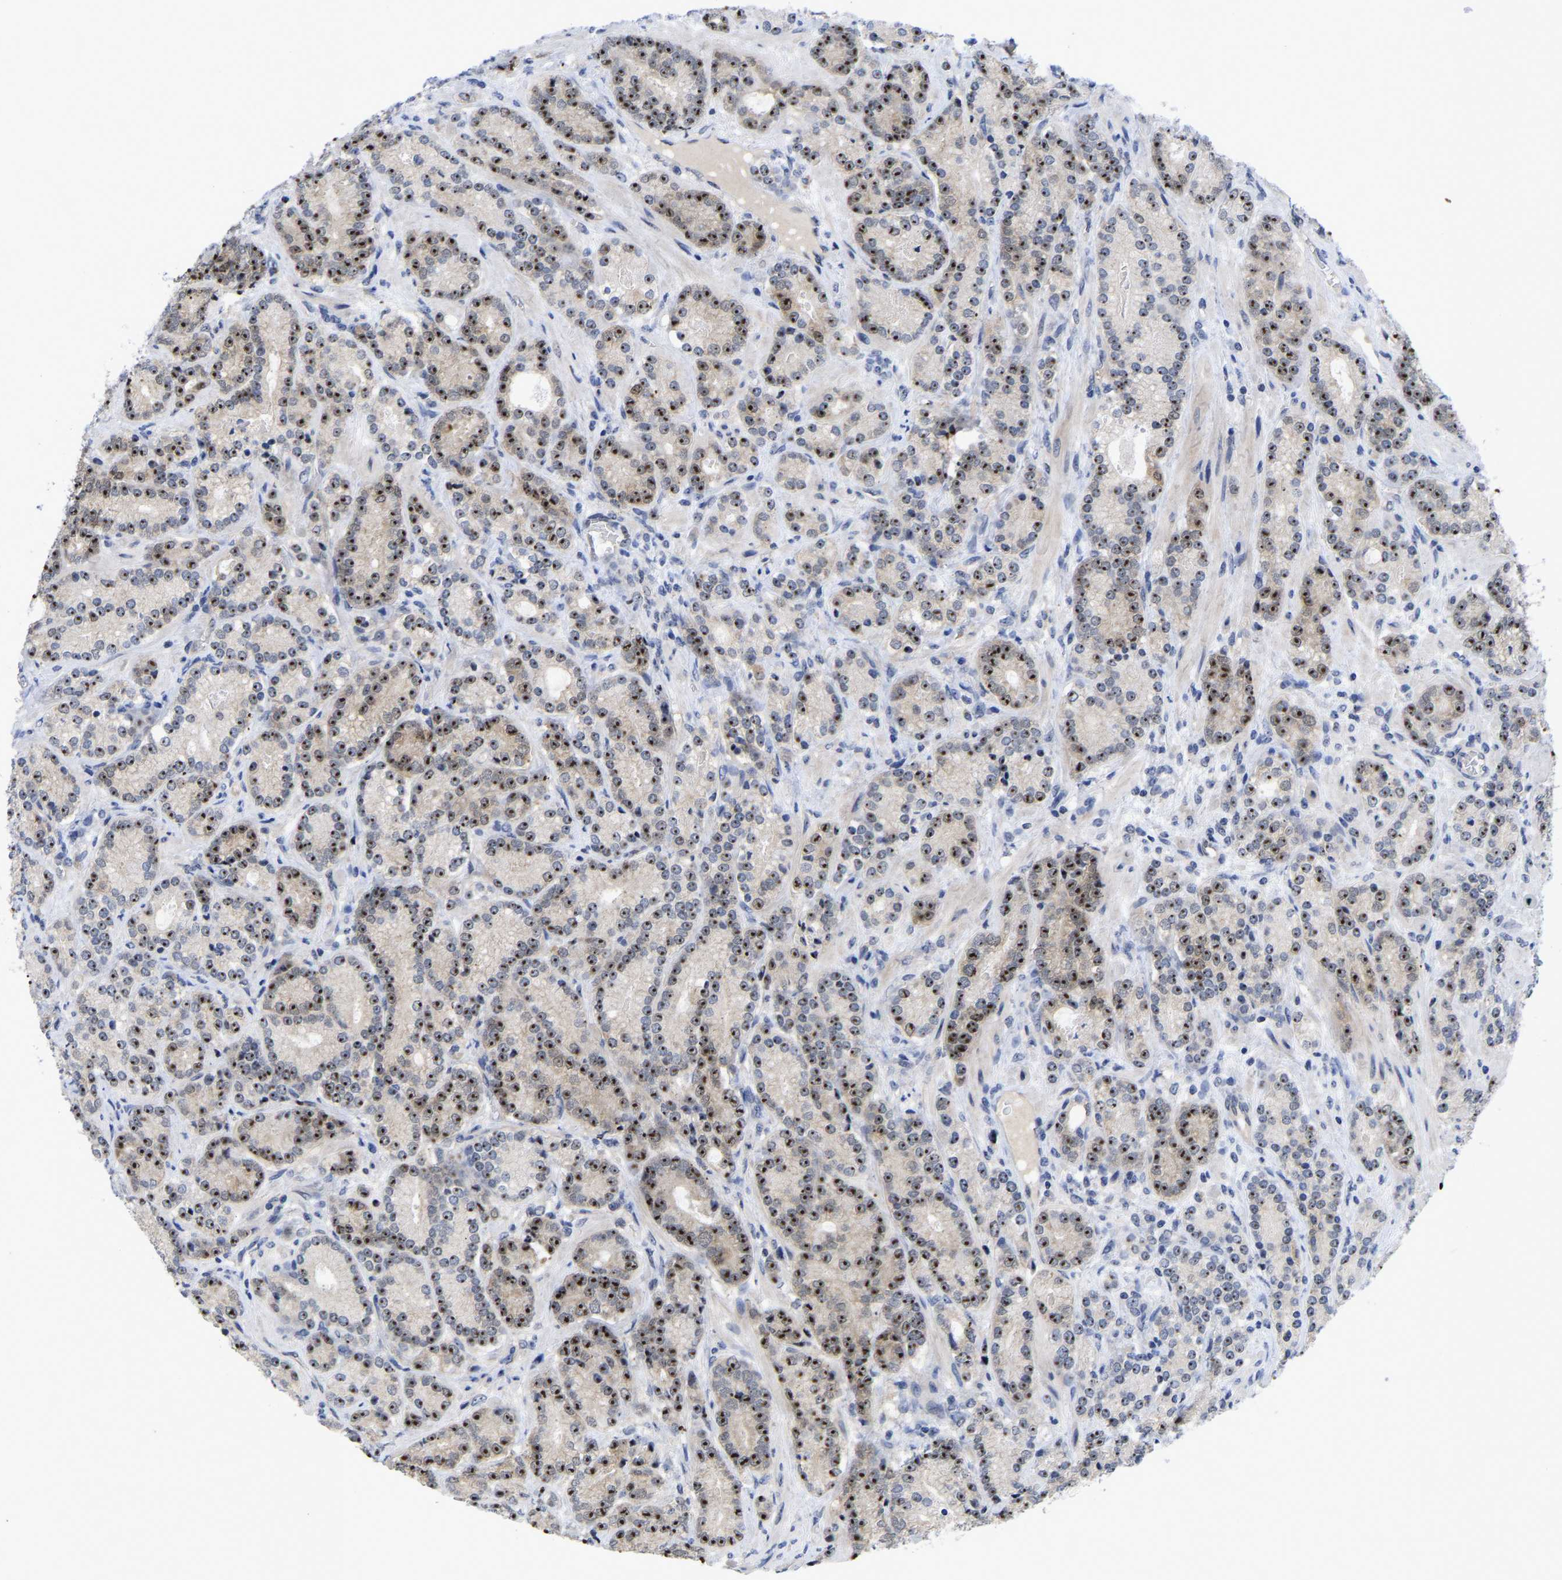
{"staining": {"intensity": "strong", "quantity": "25%-75%", "location": "nuclear"}, "tissue": "prostate cancer", "cell_type": "Tumor cells", "image_type": "cancer", "snomed": [{"axis": "morphology", "description": "Adenocarcinoma, High grade"}, {"axis": "topography", "description": "Prostate"}], "caption": "Brown immunohistochemical staining in human prostate high-grade adenocarcinoma displays strong nuclear staining in about 25%-75% of tumor cells.", "gene": "NLE1", "patient": {"sex": "male", "age": 61}}